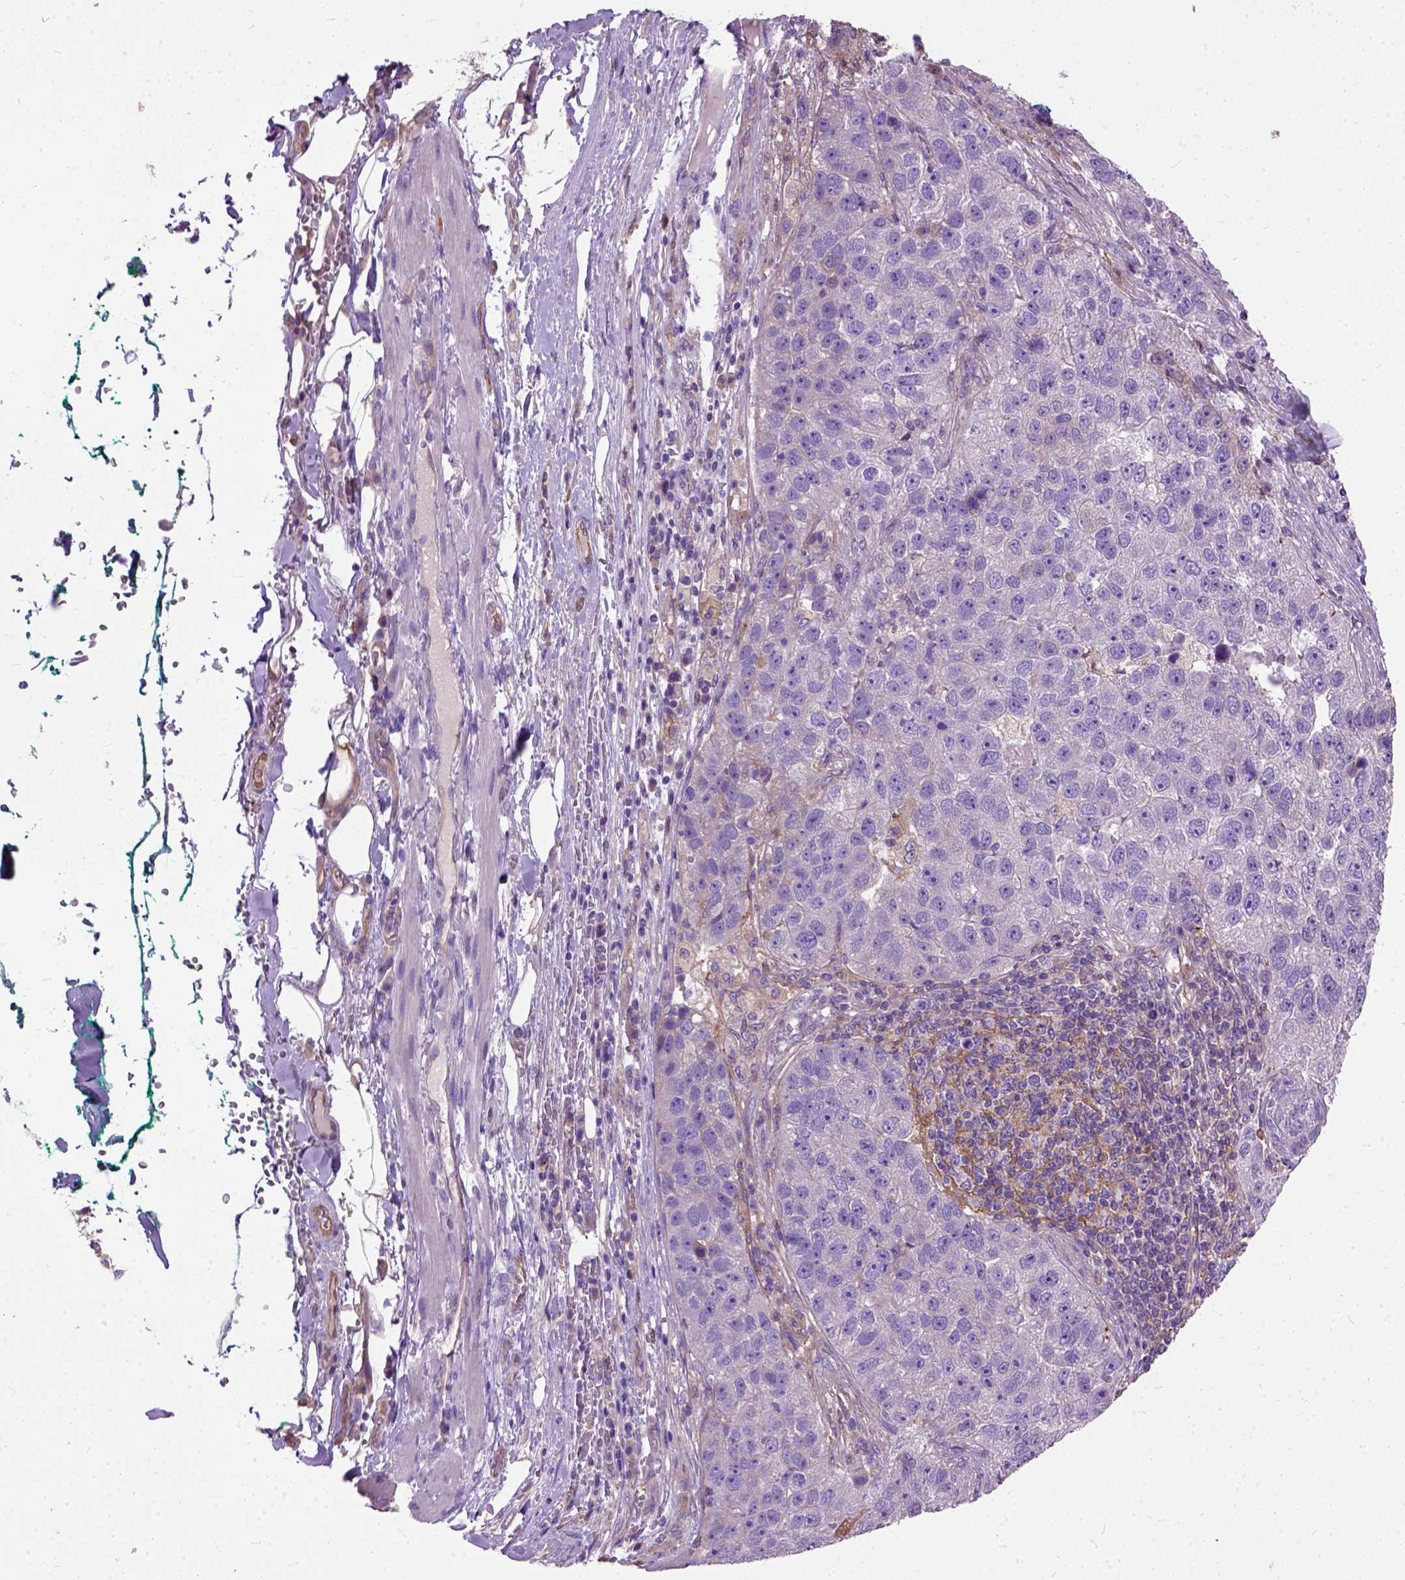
{"staining": {"intensity": "negative", "quantity": "none", "location": "none"}, "tissue": "pancreatic cancer", "cell_type": "Tumor cells", "image_type": "cancer", "snomed": [{"axis": "morphology", "description": "Adenocarcinoma, NOS"}, {"axis": "topography", "description": "Pancreas"}], "caption": "High power microscopy micrograph of an IHC histopathology image of pancreatic cancer, revealing no significant staining in tumor cells. The staining is performed using DAB brown chromogen with nuclei counter-stained in using hematoxylin.", "gene": "SEMA4F", "patient": {"sex": "female", "age": 61}}